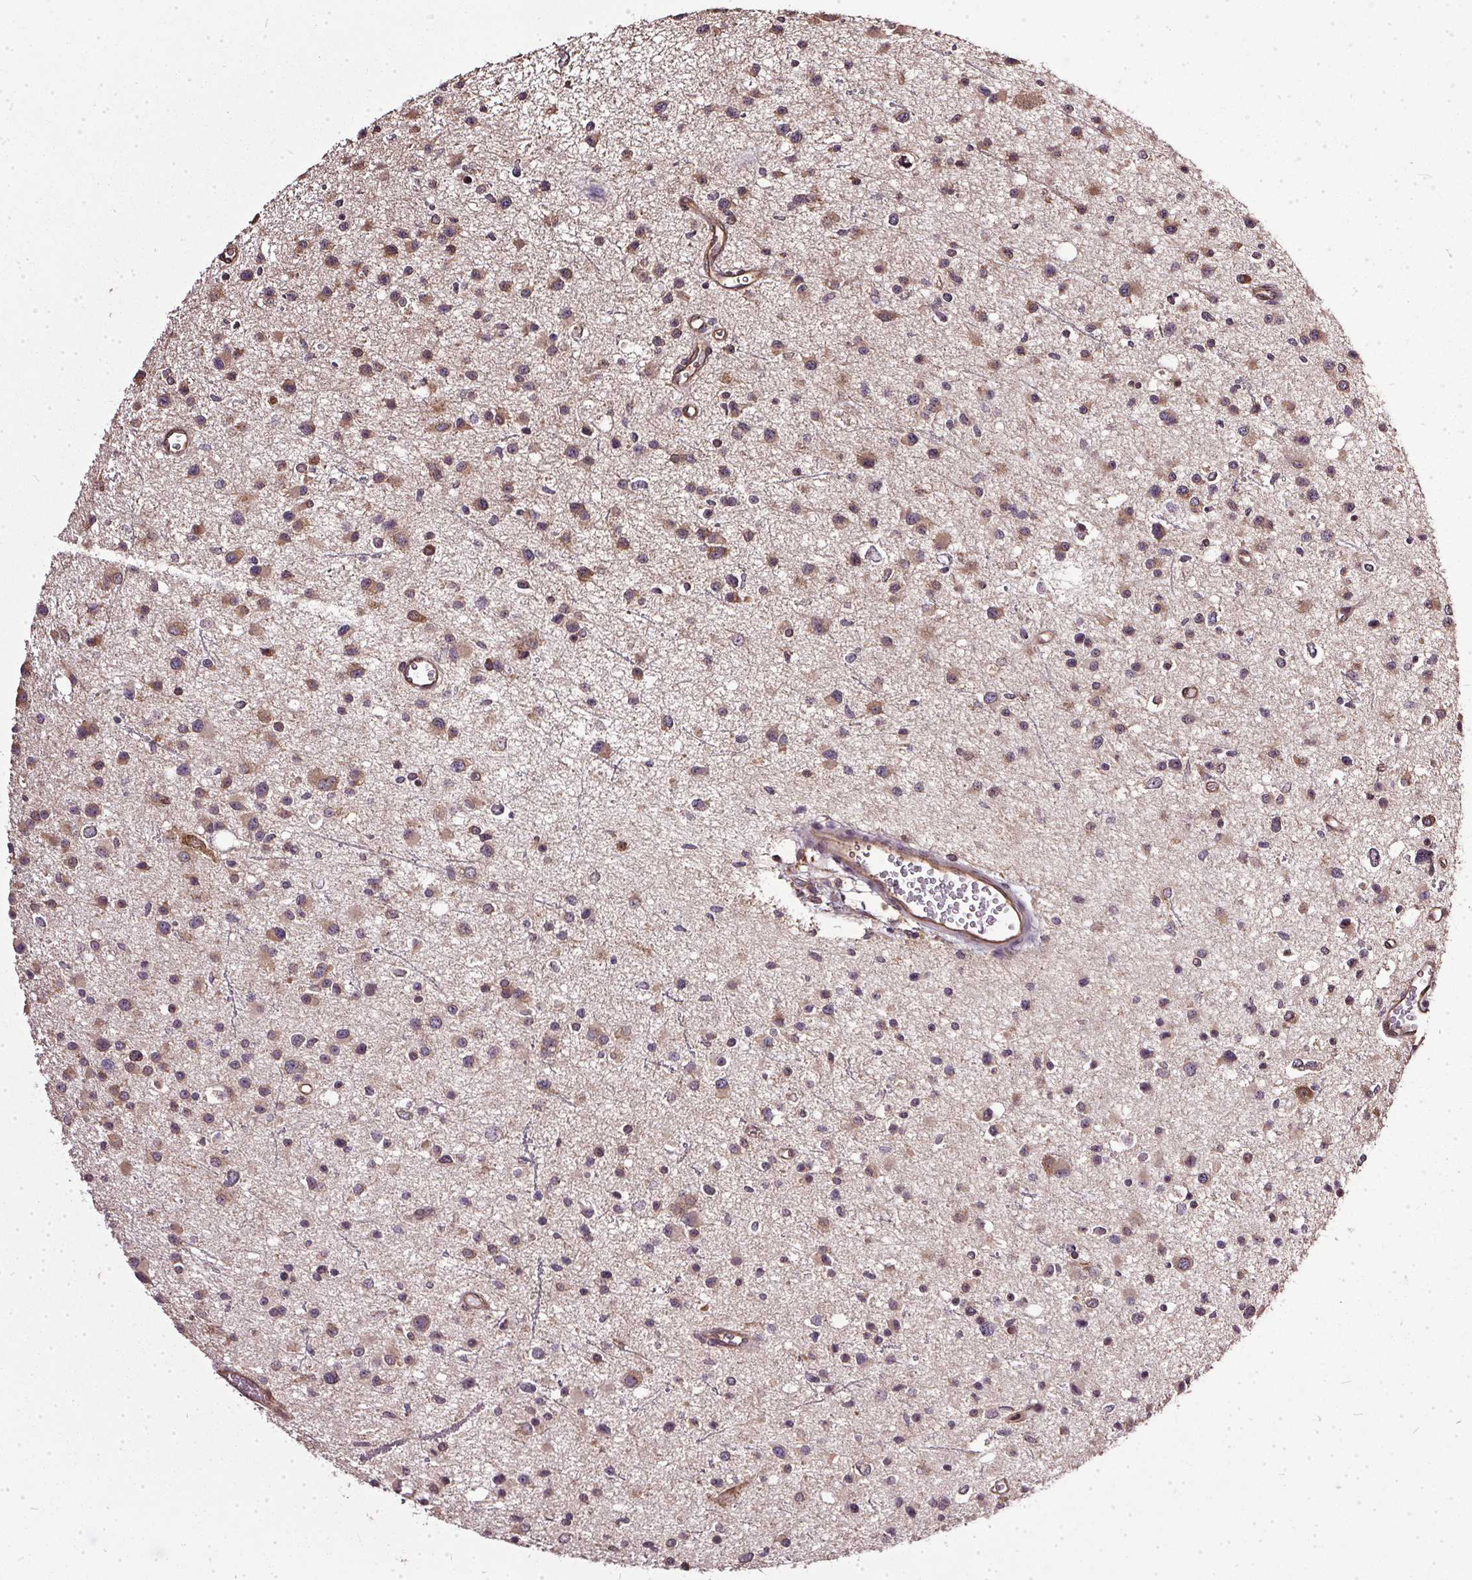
{"staining": {"intensity": "strong", "quantity": ">75%", "location": "cytoplasmic/membranous"}, "tissue": "glioma", "cell_type": "Tumor cells", "image_type": "cancer", "snomed": [{"axis": "morphology", "description": "Glioma, malignant, Low grade"}, {"axis": "topography", "description": "Brain"}], "caption": "This histopathology image displays glioma stained with immunohistochemistry (IHC) to label a protein in brown. The cytoplasmic/membranous of tumor cells show strong positivity for the protein. Nuclei are counter-stained blue.", "gene": "EIF2S1", "patient": {"sex": "male", "age": 43}}